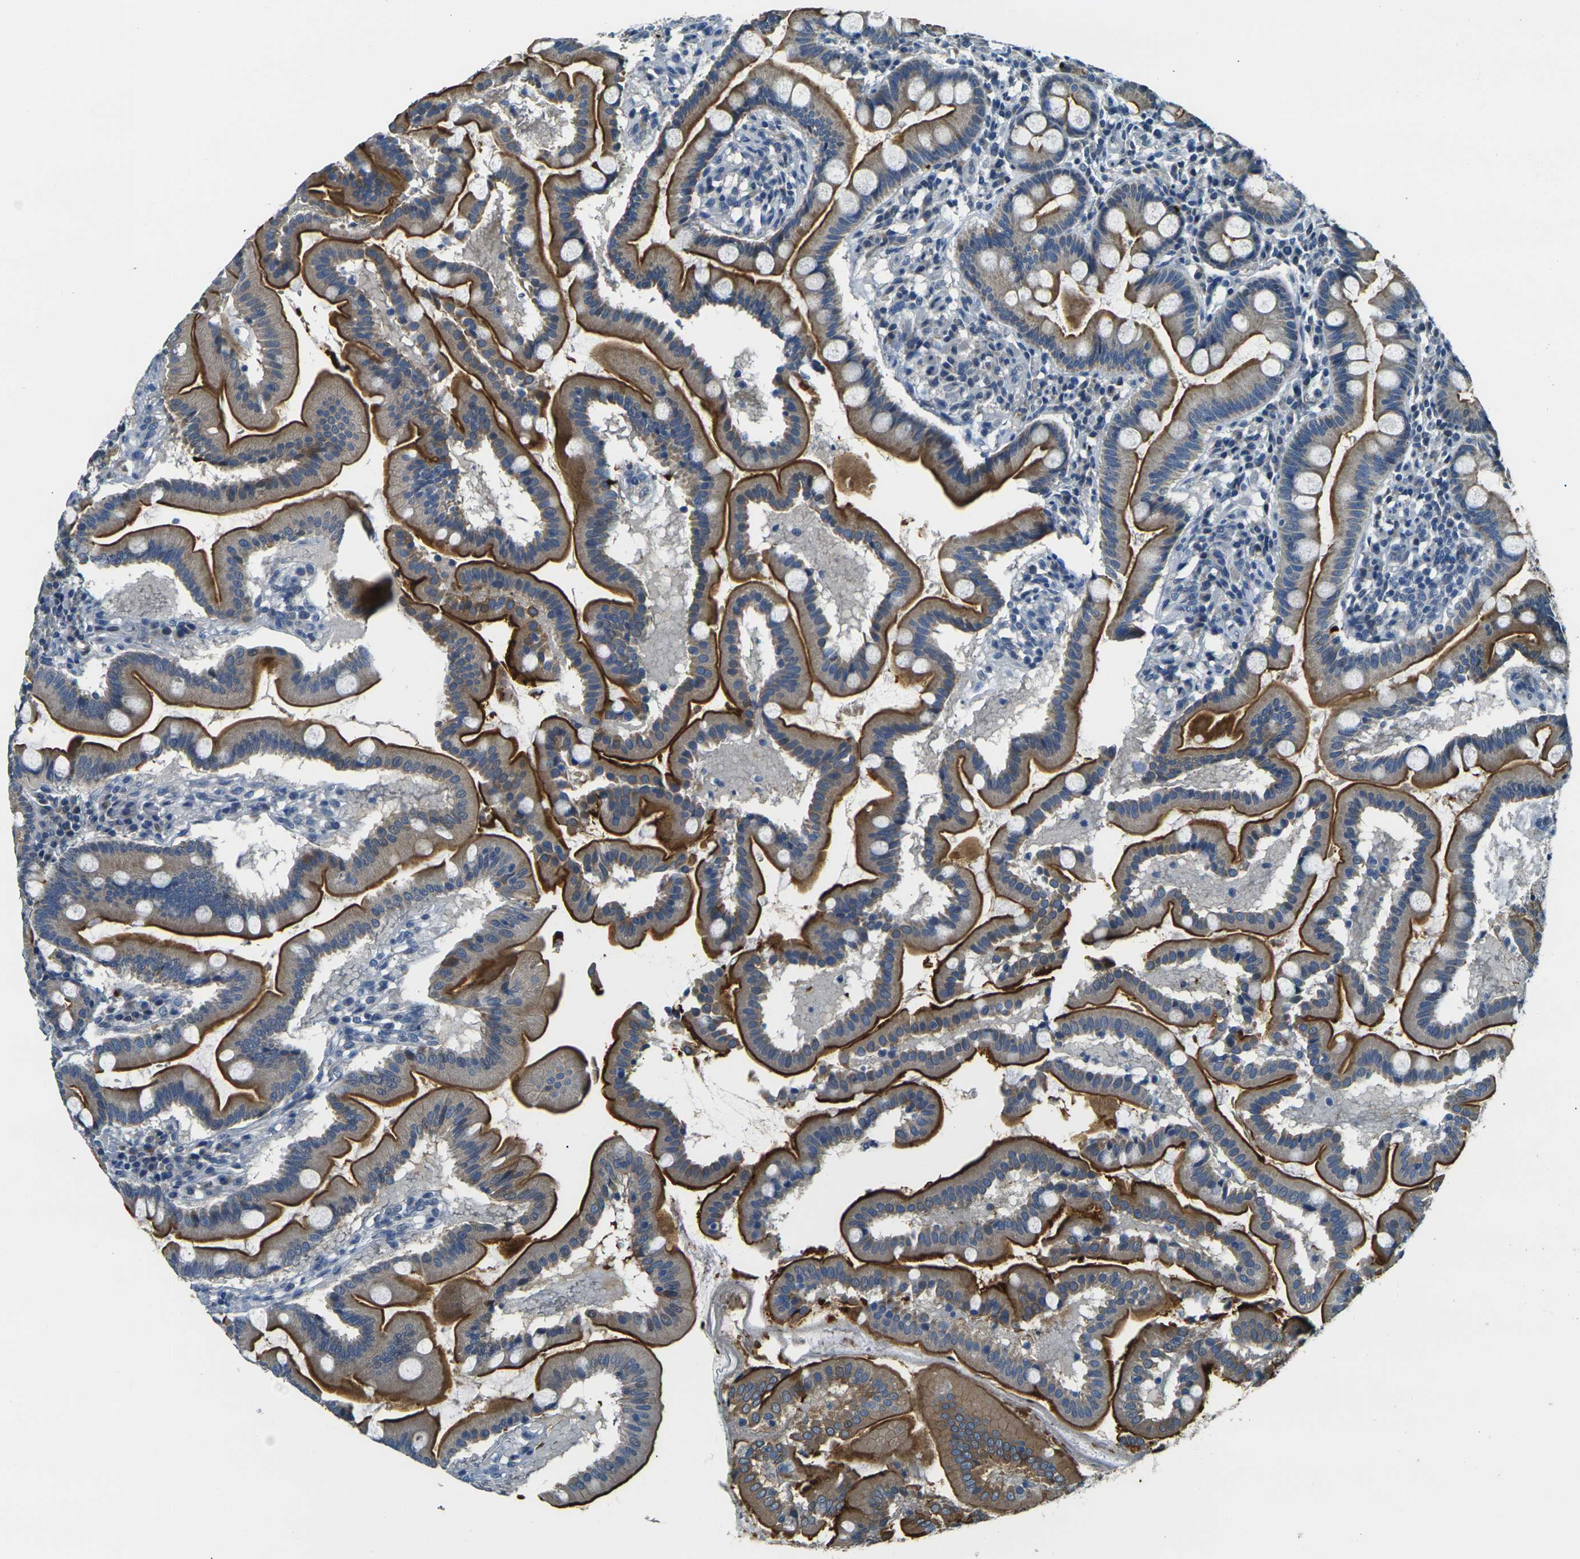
{"staining": {"intensity": "strong", "quantity": ">75%", "location": "cytoplasmic/membranous"}, "tissue": "duodenum", "cell_type": "Glandular cells", "image_type": "normal", "snomed": [{"axis": "morphology", "description": "Normal tissue, NOS"}, {"axis": "topography", "description": "Duodenum"}], "caption": "Immunohistochemistry histopathology image of benign duodenum stained for a protein (brown), which displays high levels of strong cytoplasmic/membranous staining in approximately >75% of glandular cells.", "gene": "SHISAL2B", "patient": {"sex": "male", "age": 50}}